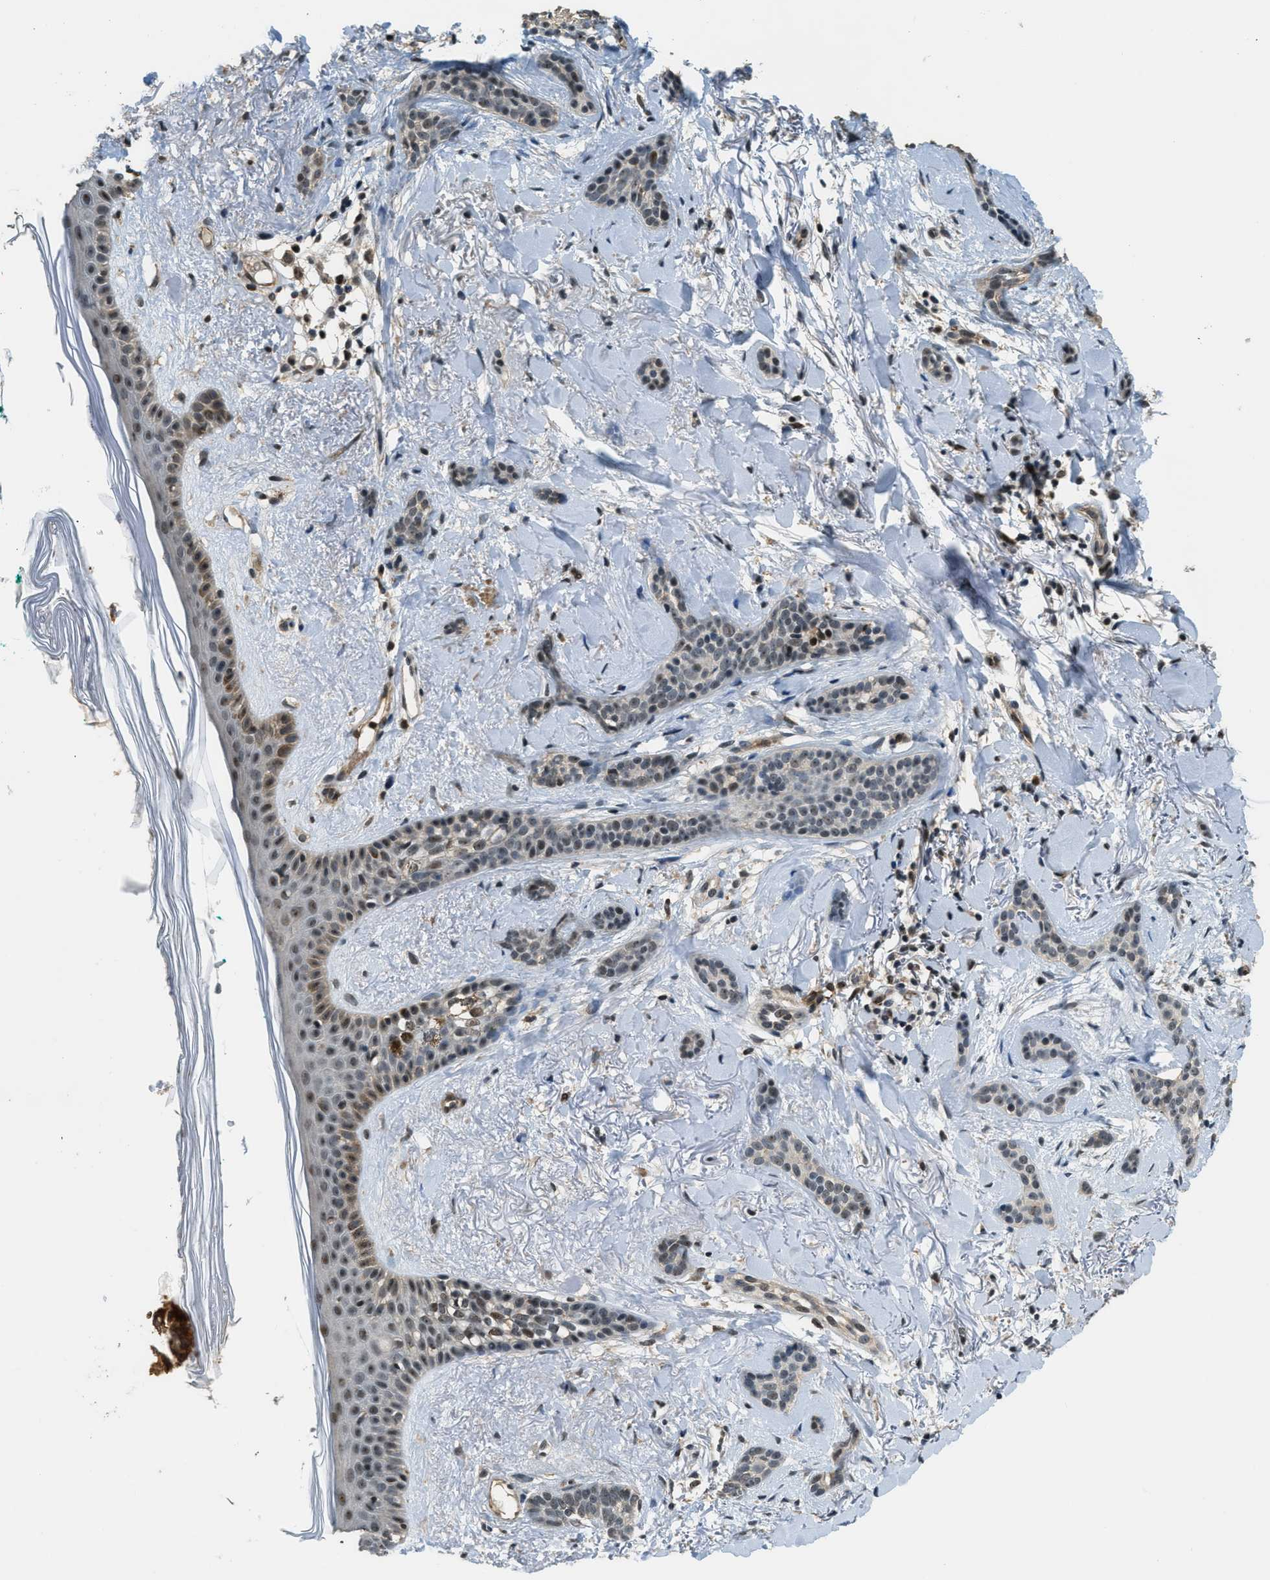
{"staining": {"intensity": "weak", "quantity": "<25%", "location": "nuclear"}, "tissue": "skin cancer", "cell_type": "Tumor cells", "image_type": "cancer", "snomed": [{"axis": "morphology", "description": "Basal cell carcinoma"}, {"axis": "morphology", "description": "Adnexal tumor, benign"}, {"axis": "topography", "description": "Skin"}], "caption": "Protein analysis of skin benign adnexal tumor shows no significant expression in tumor cells.", "gene": "MED21", "patient": {"sex": "female", "age": 42}}